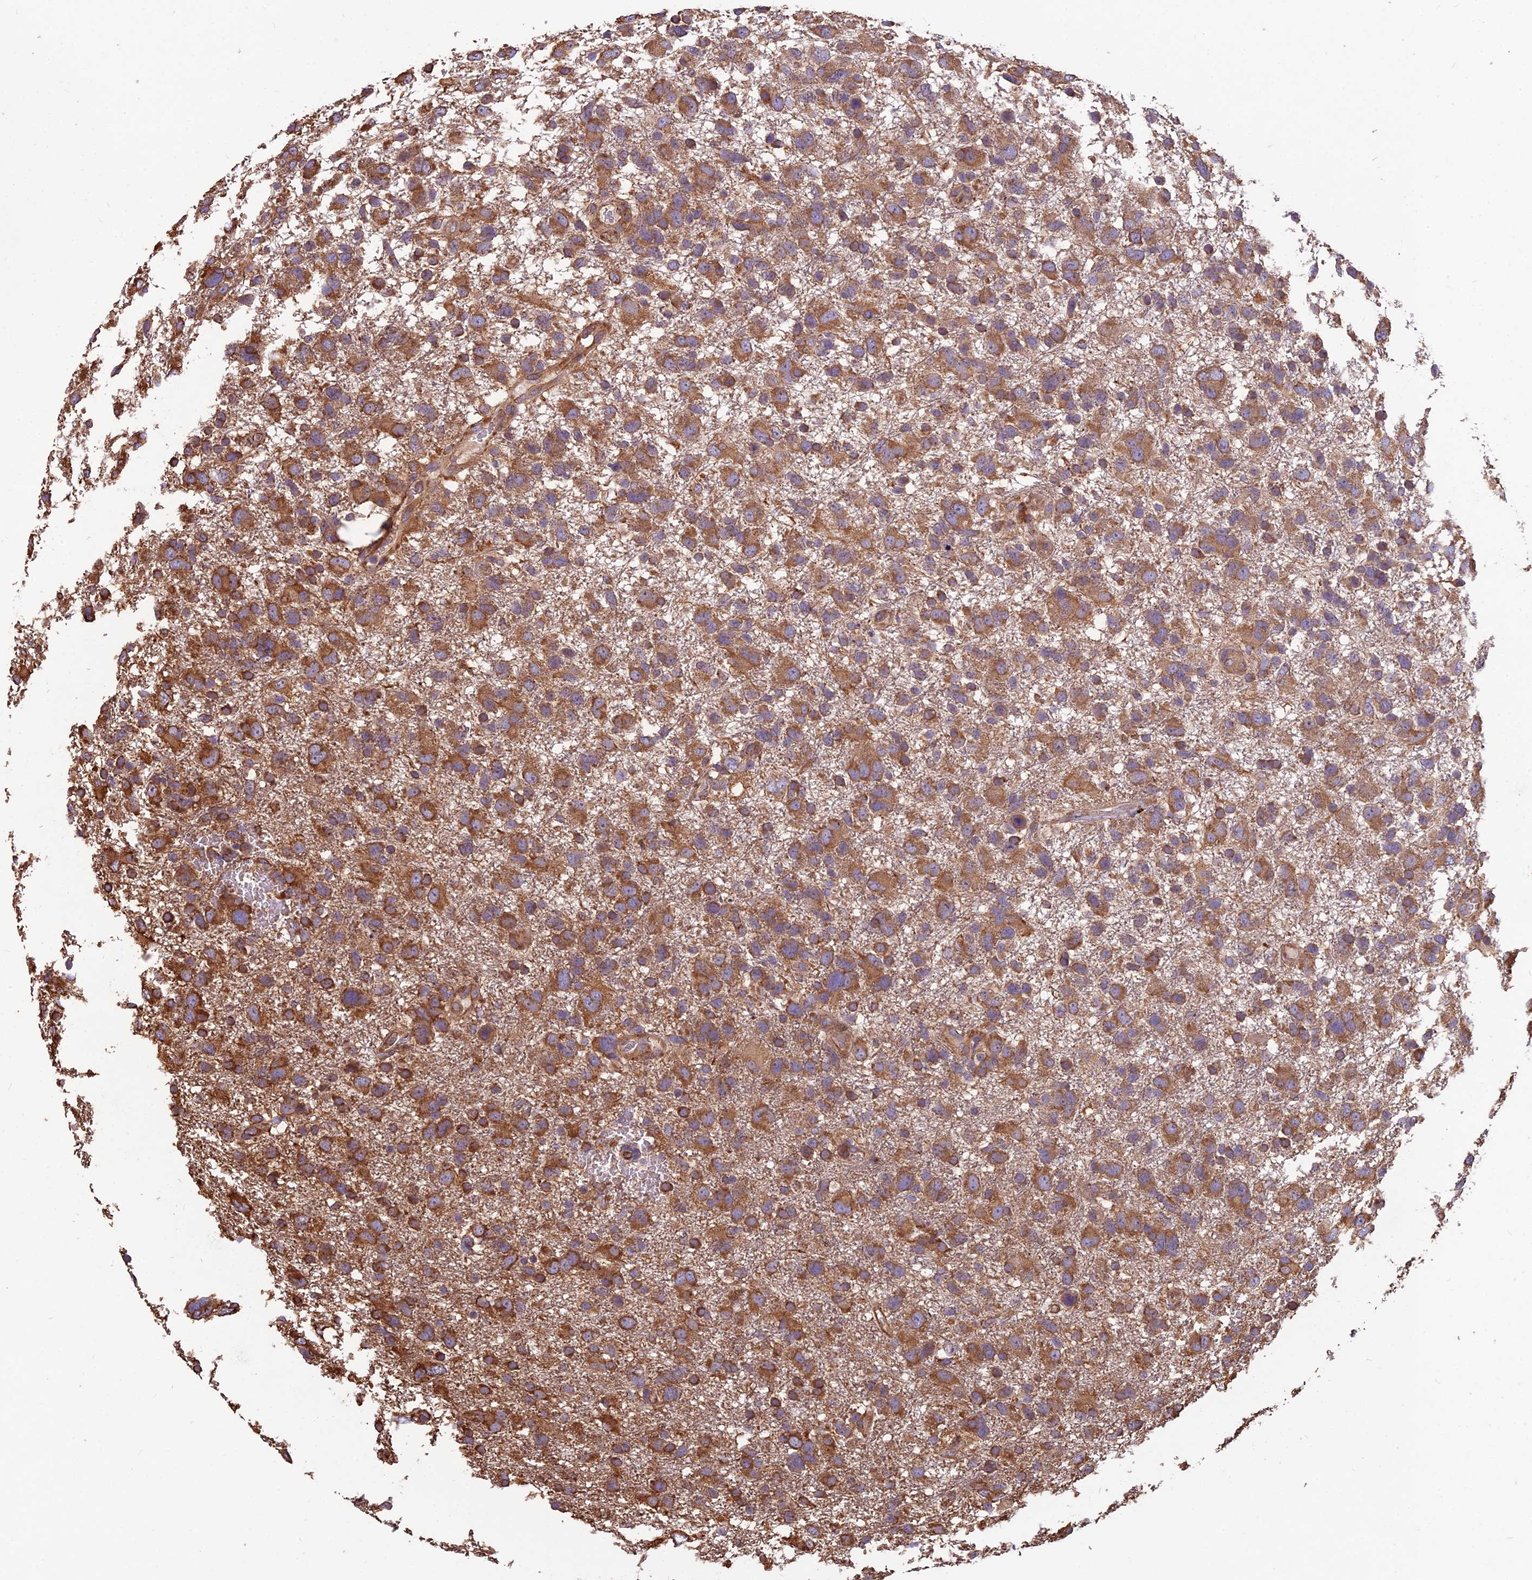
{"staining": {"intensity": "moderate", "quantity": ">75%", "location": "cytoplasmic/membranous"}, "tissue": "glioma", "cell_type": "Tumor cells", "image_type": "cancer", "snomed": [{"axis": "morphology", "description": "Glioma, malignant, High grade"}, {"axis": "topography", "description": "Brain"}], "caption": "Protein staining reveals moderate cytoplasmic/membranous expression in approximately >75% of tumor cells in malignant glioma (high-grade).", "gene": "SPDL1", "patient": {"sex": "male", "age": 61}}